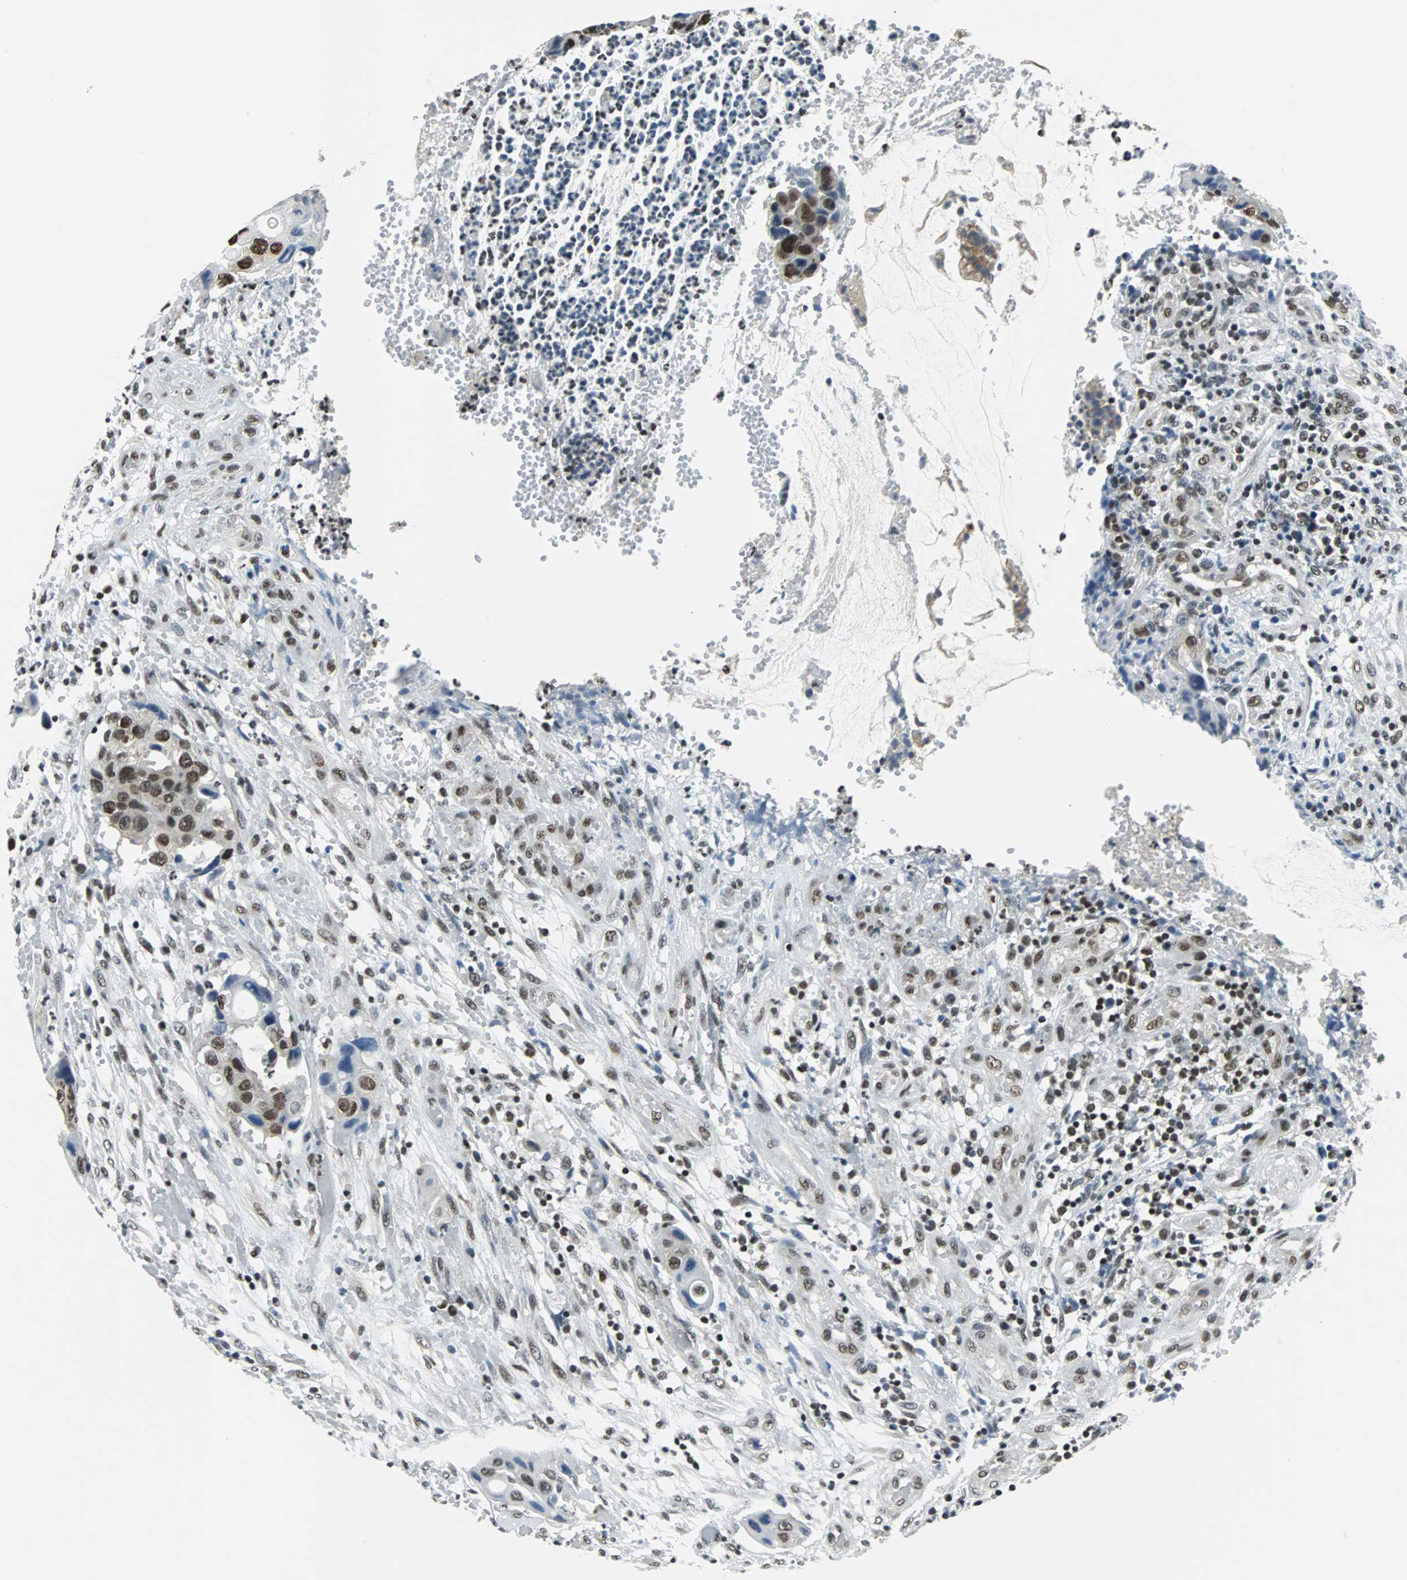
{"staining": {"intensity": "moderate", "quantity": ">75%", "location": "nuclear"}, "tissue": "colorectal cancer", "cell_type": "Tumor cells", "image_type": "cancer", "snomed": [{"axis": "morphology", "description": "Adenocarcinoma, NOS"}, {"axis": "topography", "description": "Colon"}], "caption": "Colorectal cancer tissue displays moderate nuclear expression in approximately >75% of tumor cells (DAB = brown stain, brightfield microscopy at high magnification).", "gene": "RBM14", "patient": {"sex": "female", "age": 57}}